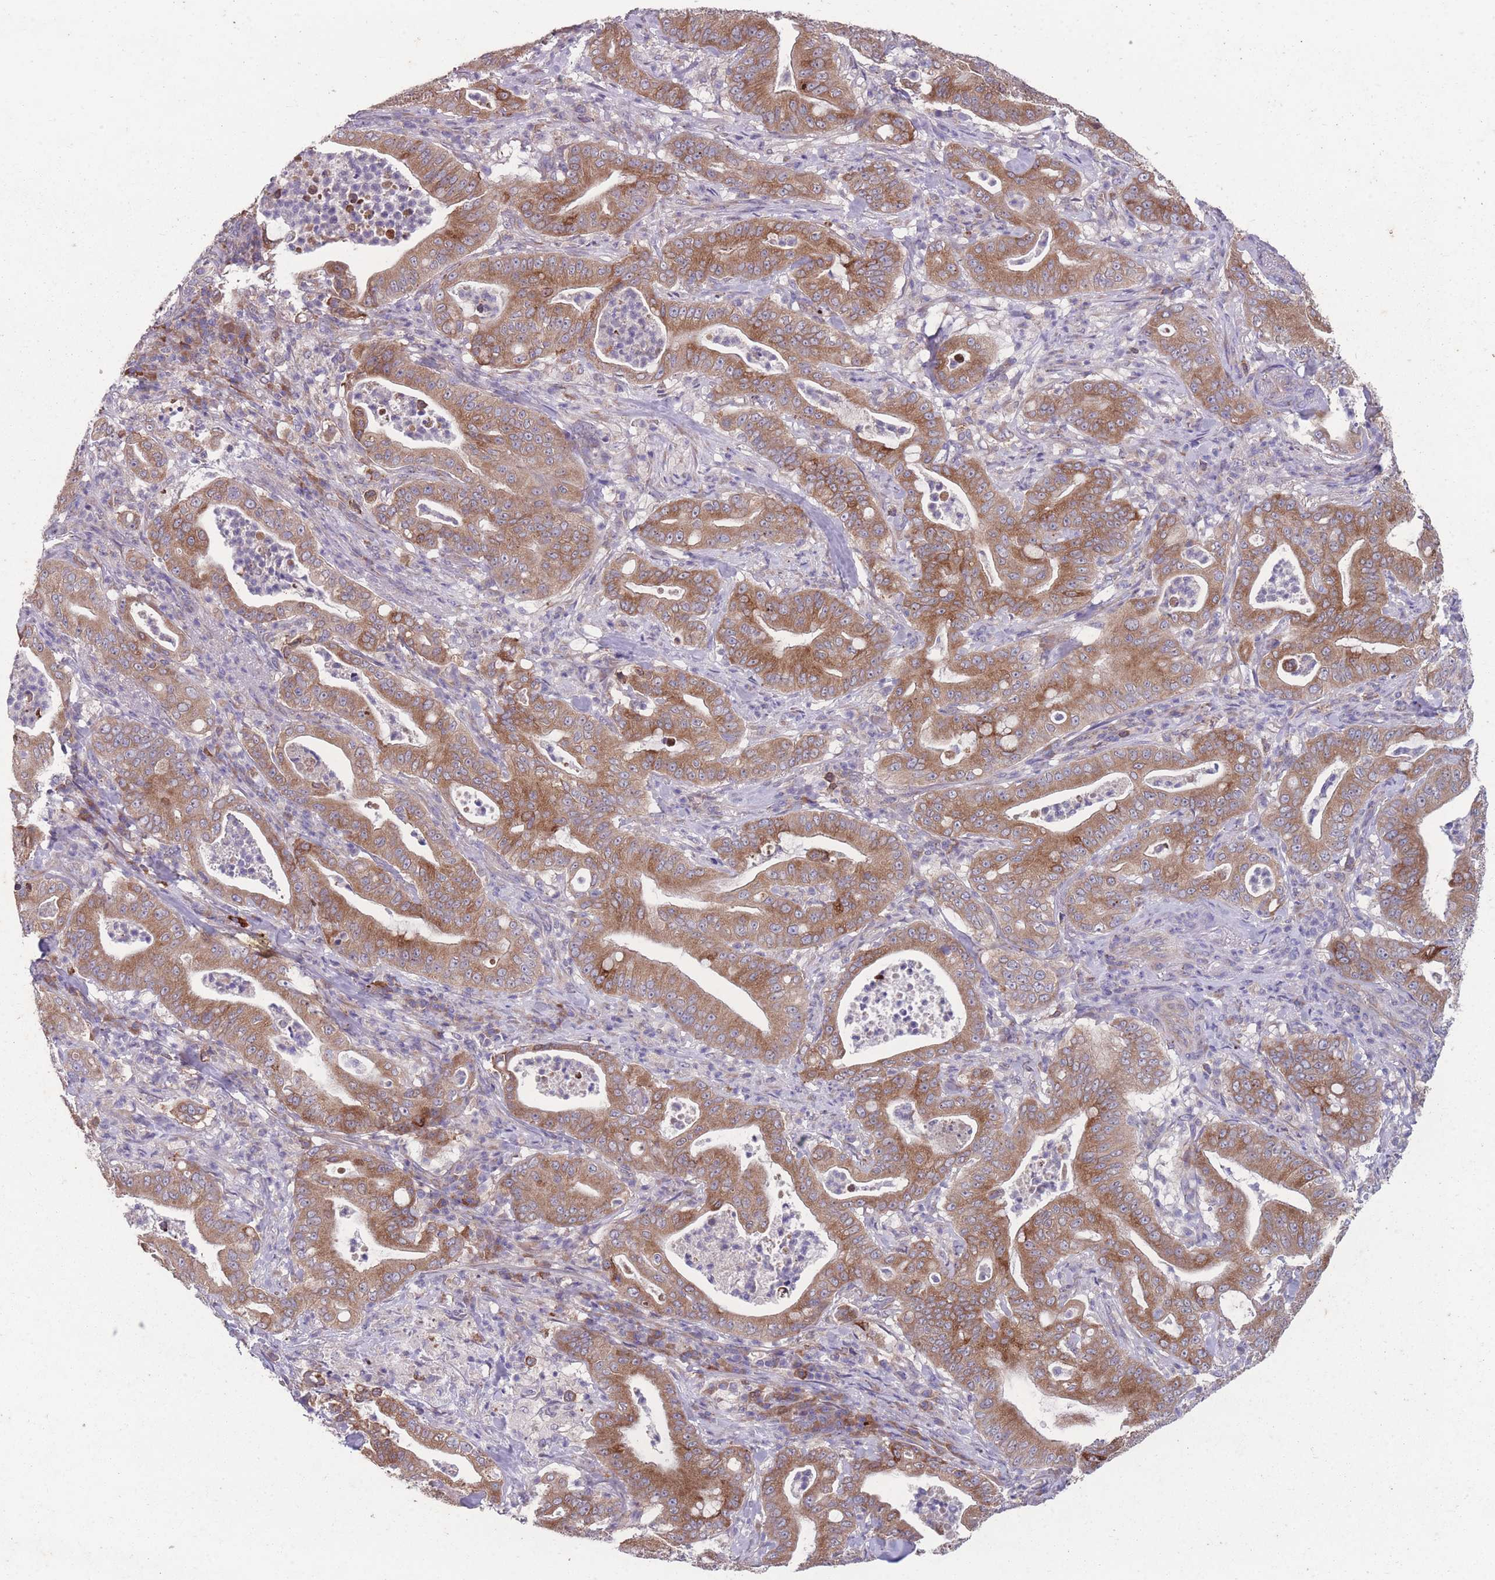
{"staining": {"intensity": "strong", "quantity": ">75%", "location": "cytoplasmic/membranous"}, "tissue": "pancreatic cancer", "cell_type": "Tumor cells", "image_type": "cancer", "snomed": [{"axis": "morphology", "description": "Adenocarcinoma, NOS"}, {"axis": "topography", "description": "Pancreas"}], "caption": "An image showing strong cytoplasmic/membranous positivity in about >75% of tumor cells in pancreatic adenocarcinoma, as visualized by brown immunohistochemical staining.", "gene": "STIM2", "patient": {"sex": "male", "age": 71}}